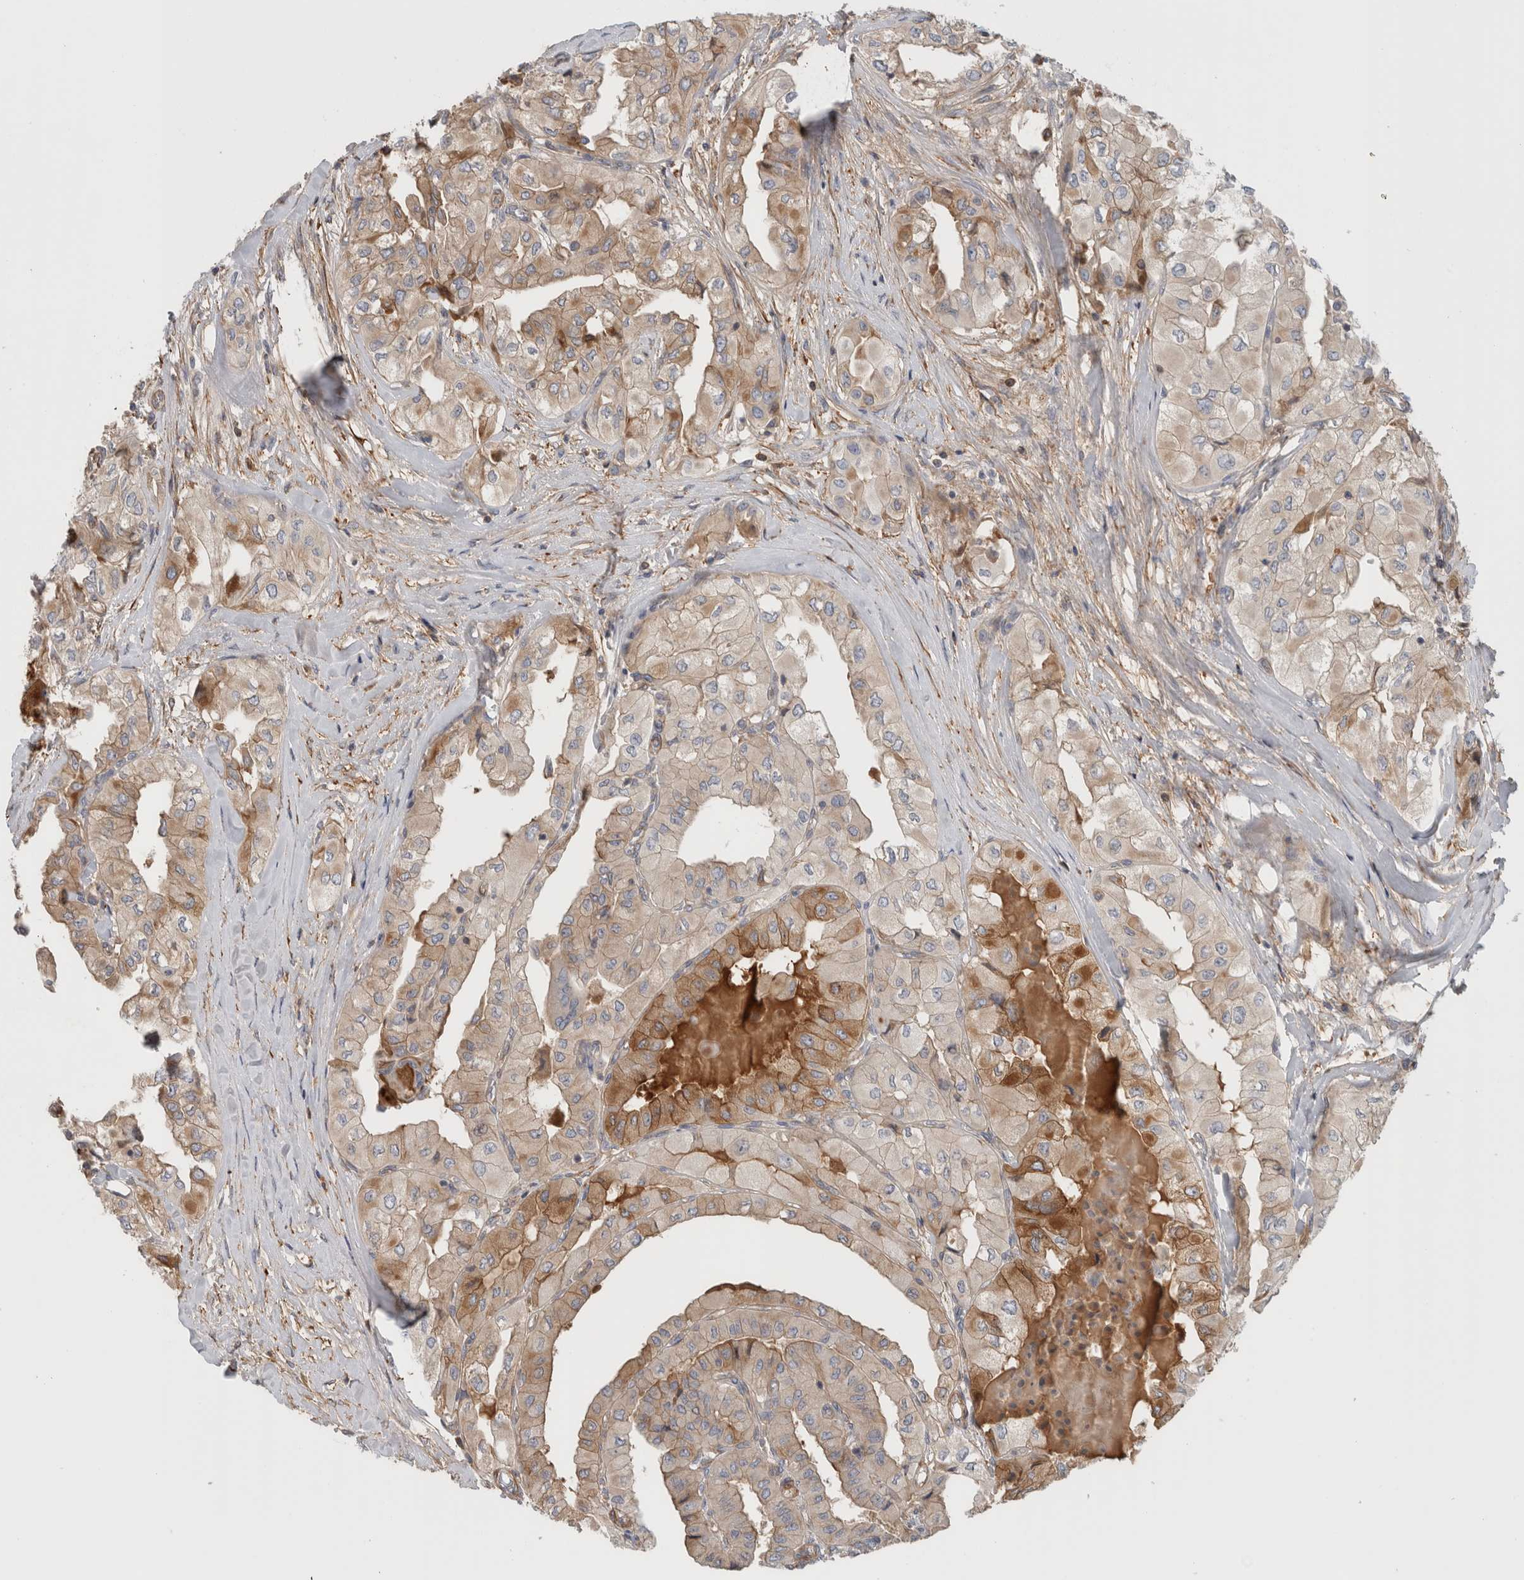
{"staining": {"intensity": "moderate", "quantity": "<25%", "location": "cytoplasmic/membranous"}, "tissue": "thyroid cancer", "cell_type": "Tumor cells", "image_type": "cancer", "snomed": [{"axis": "morphology", "description": "Papillary adenocarcinoma, NOS"}, {"axis": "topography", "description": "Thyroid gland"}], "caption": "Human thyroid papillary adenocarcinoma stained with a brown dye shows moderate cytoplasmic/membranous positive positivity in about <25% of tumor cells.", "gene": "CFI", "patient": {"sex": "female", "age": 59}}